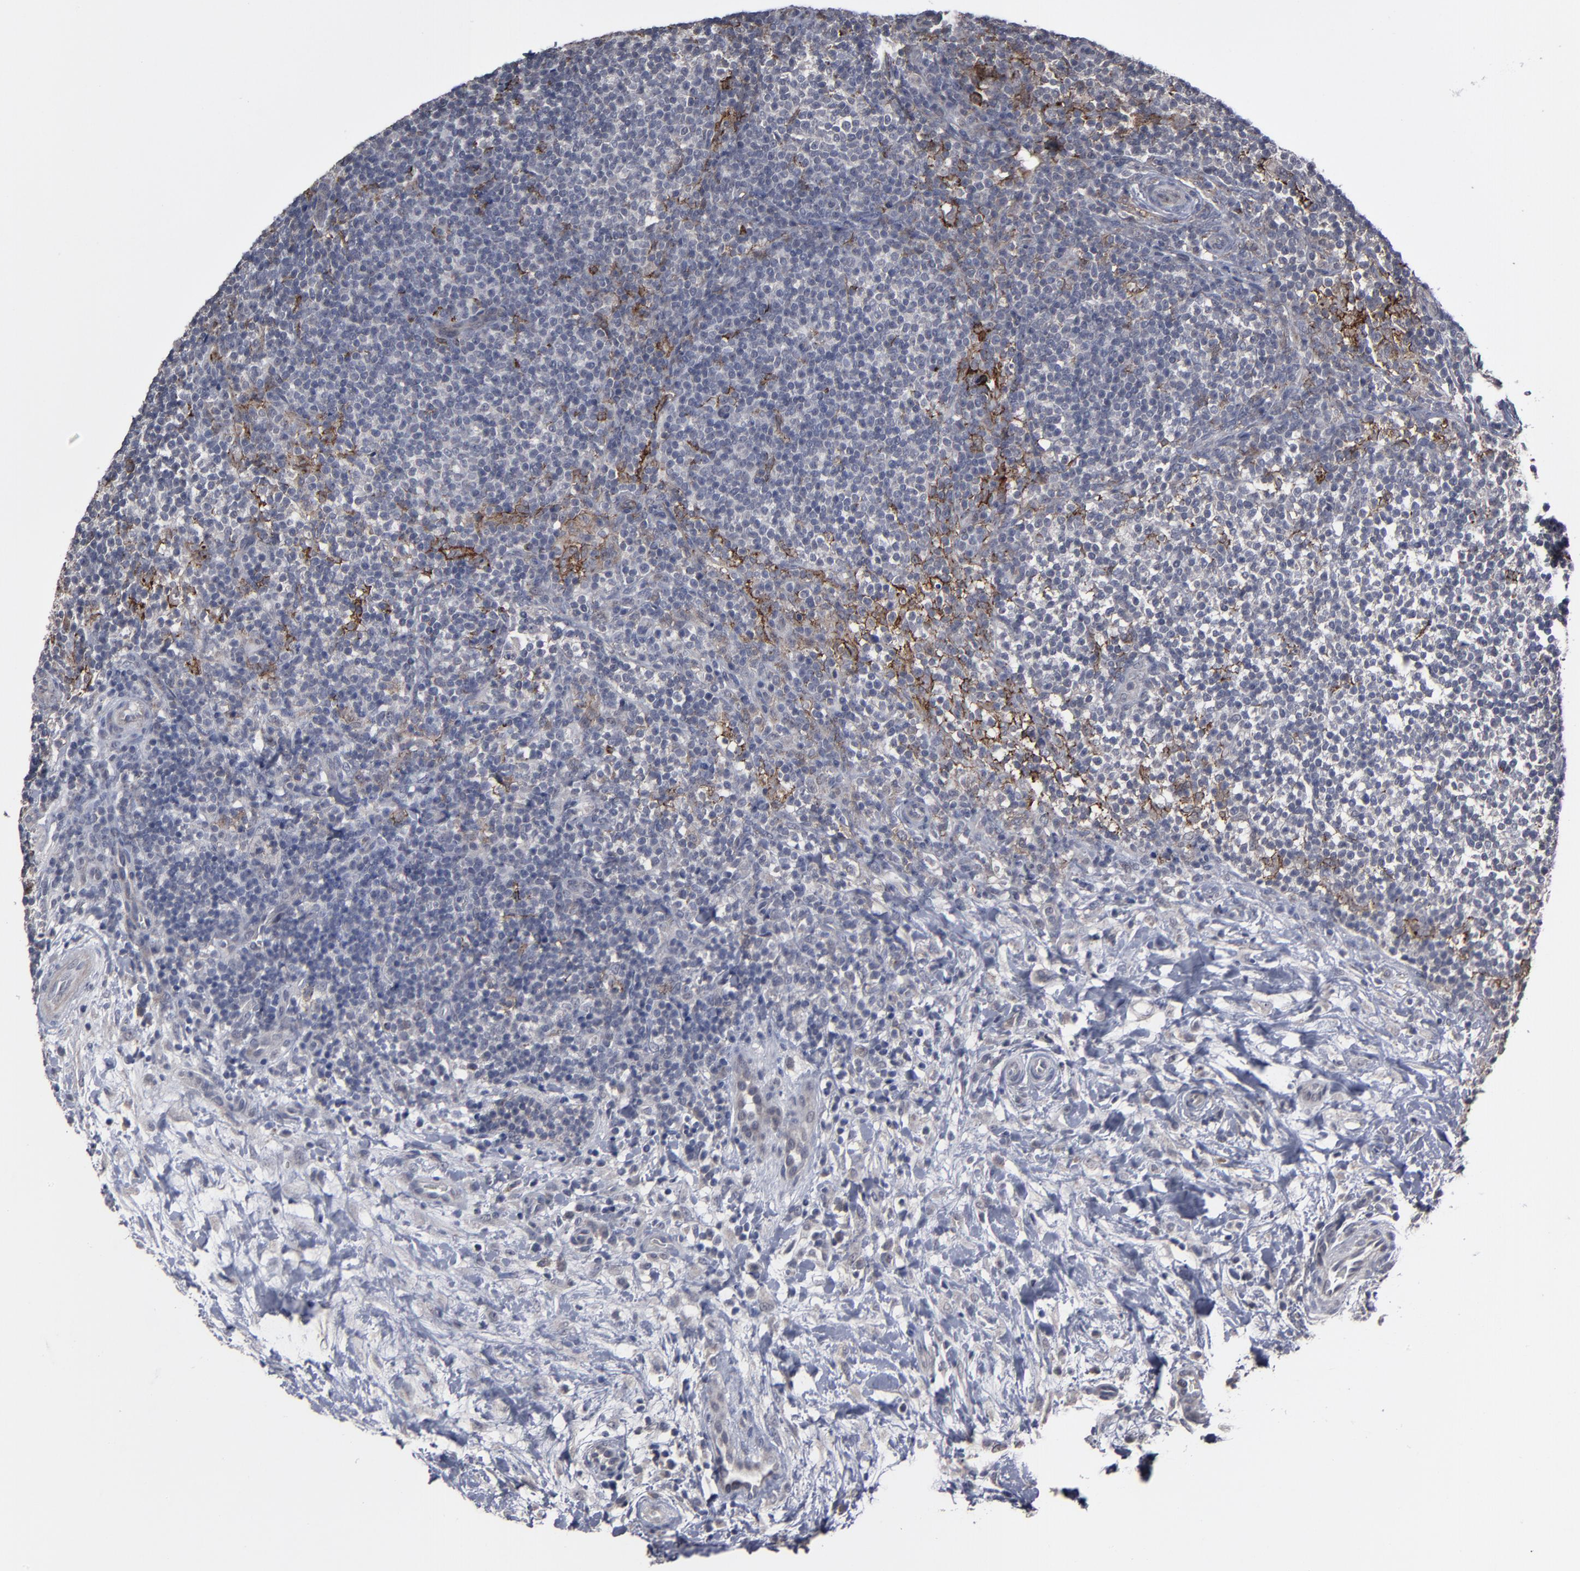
{"staining": {"intensity": "negative", "quantity": "none", "location": "none"}, "tissue": "lymphoma", "cell_type": "Tumor cells", "image_type": "cancer", "snomed": [{"axis": "morphology", "description": "Malignant lymphoma, non-Hodgkin's type, Low grade"}, {"axis": "topography", "description": "Lymph node"}], "caption": "Tumor cells are negative for brown protein staining in lymphoma. (DAB IHC visualized using brightfield microscopy, high magnification).", "gene": "SLC22A17", "patient": {"sex": "female", "age": 76}}